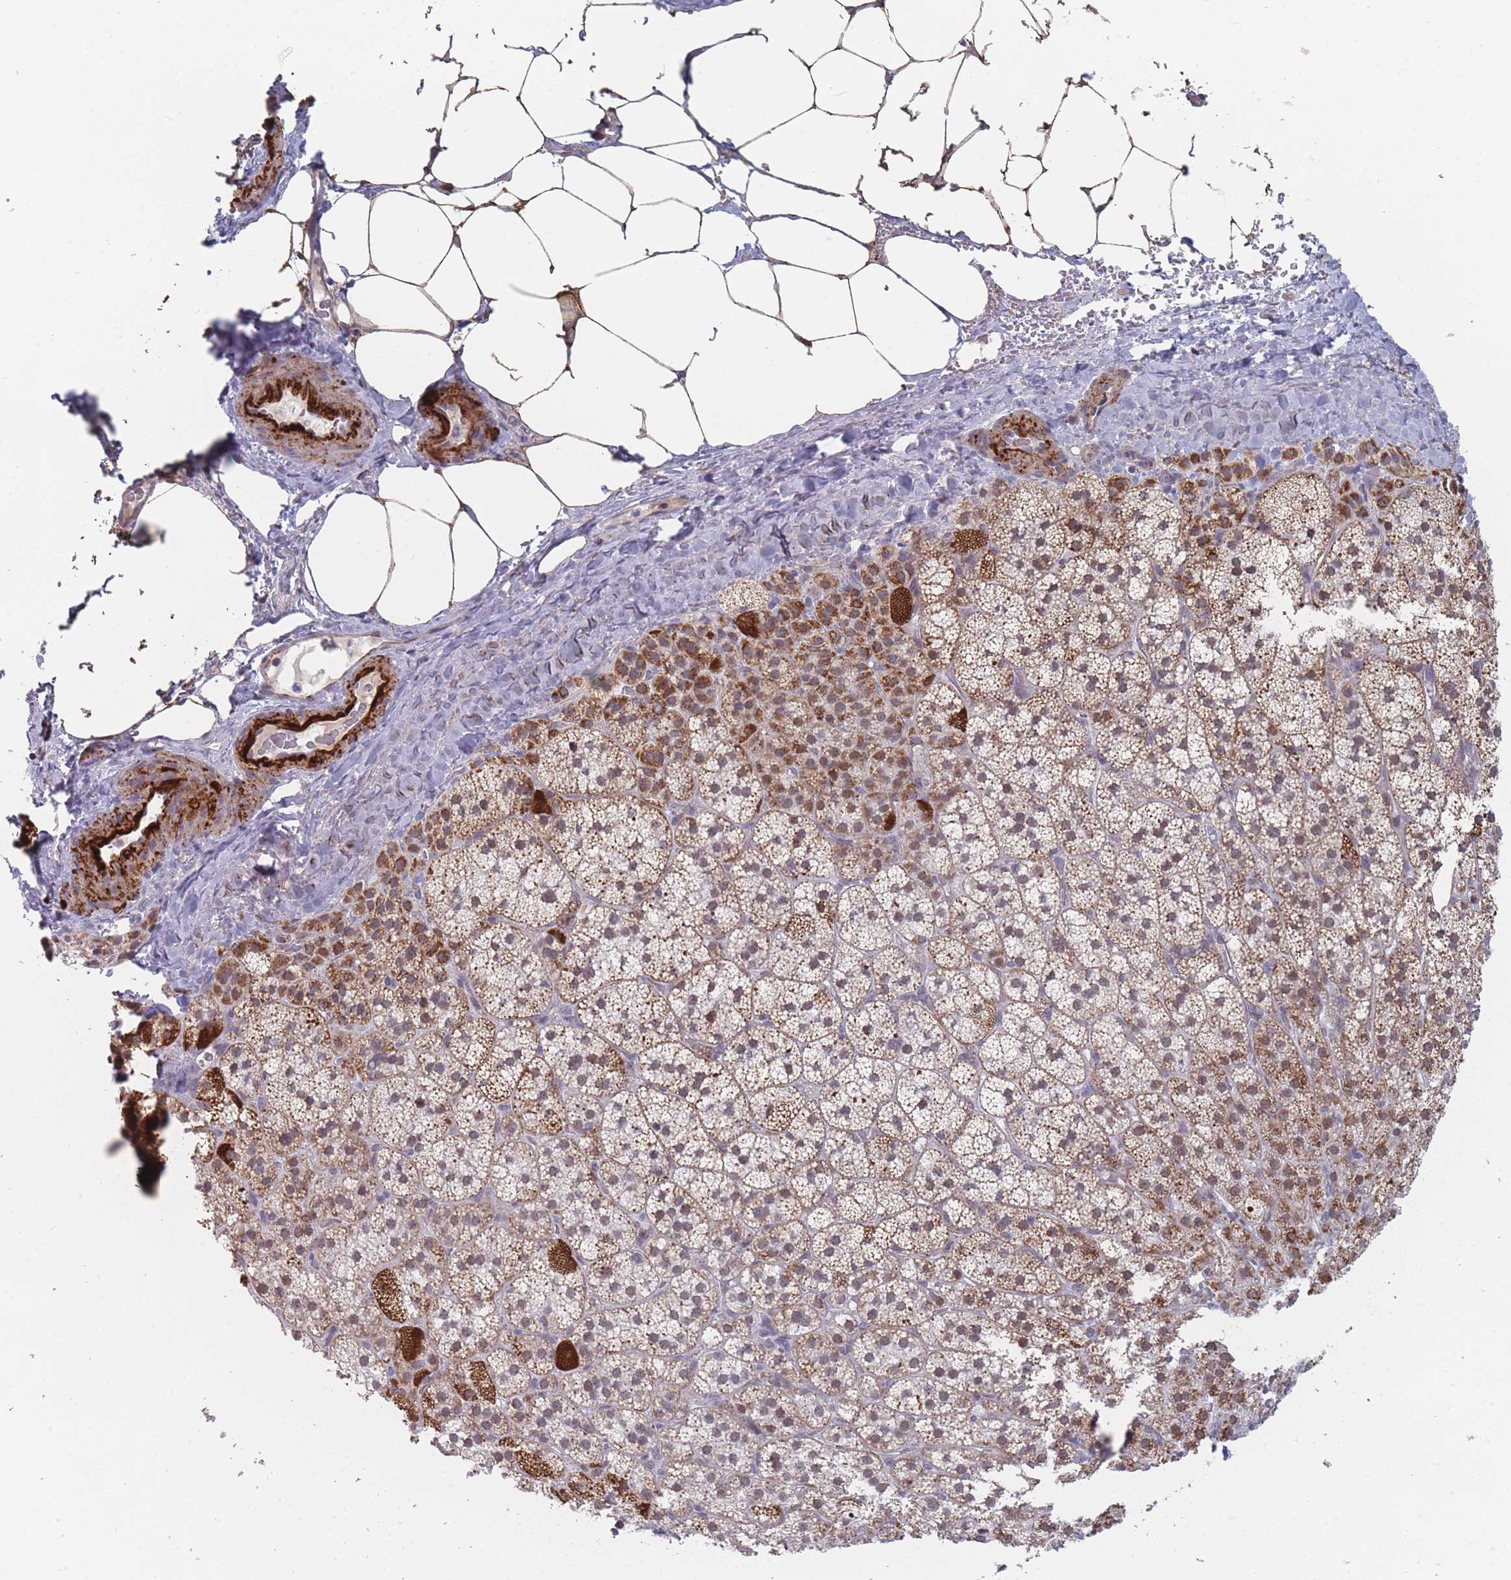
{"staining": {"intensity": "moderate", "quantity": ">75%", "location": "cytoplasmic/membranous,nuclear"}, "tissue": "adrenal gland", "cell_type": "Glandular cells", "image_type": "normal", "snomed": [{"axis": "morphology", "description": "Normal tissue, NOS"}, {"axis": "topography", "description": "Adrenal gland"}], "caption": "IHC (DAB) staining of benign adrenal gland shows moderate cytoplasmic/membranous,nuclear protein expression in approximately >75% of glandular cells. The staining was performed using DAB, with brown indicating positive protein expression. Nuclei are stained blue with hematoxylin.", "gene": "TRARG1", "patient": {"sex": "female", "age": 58}}